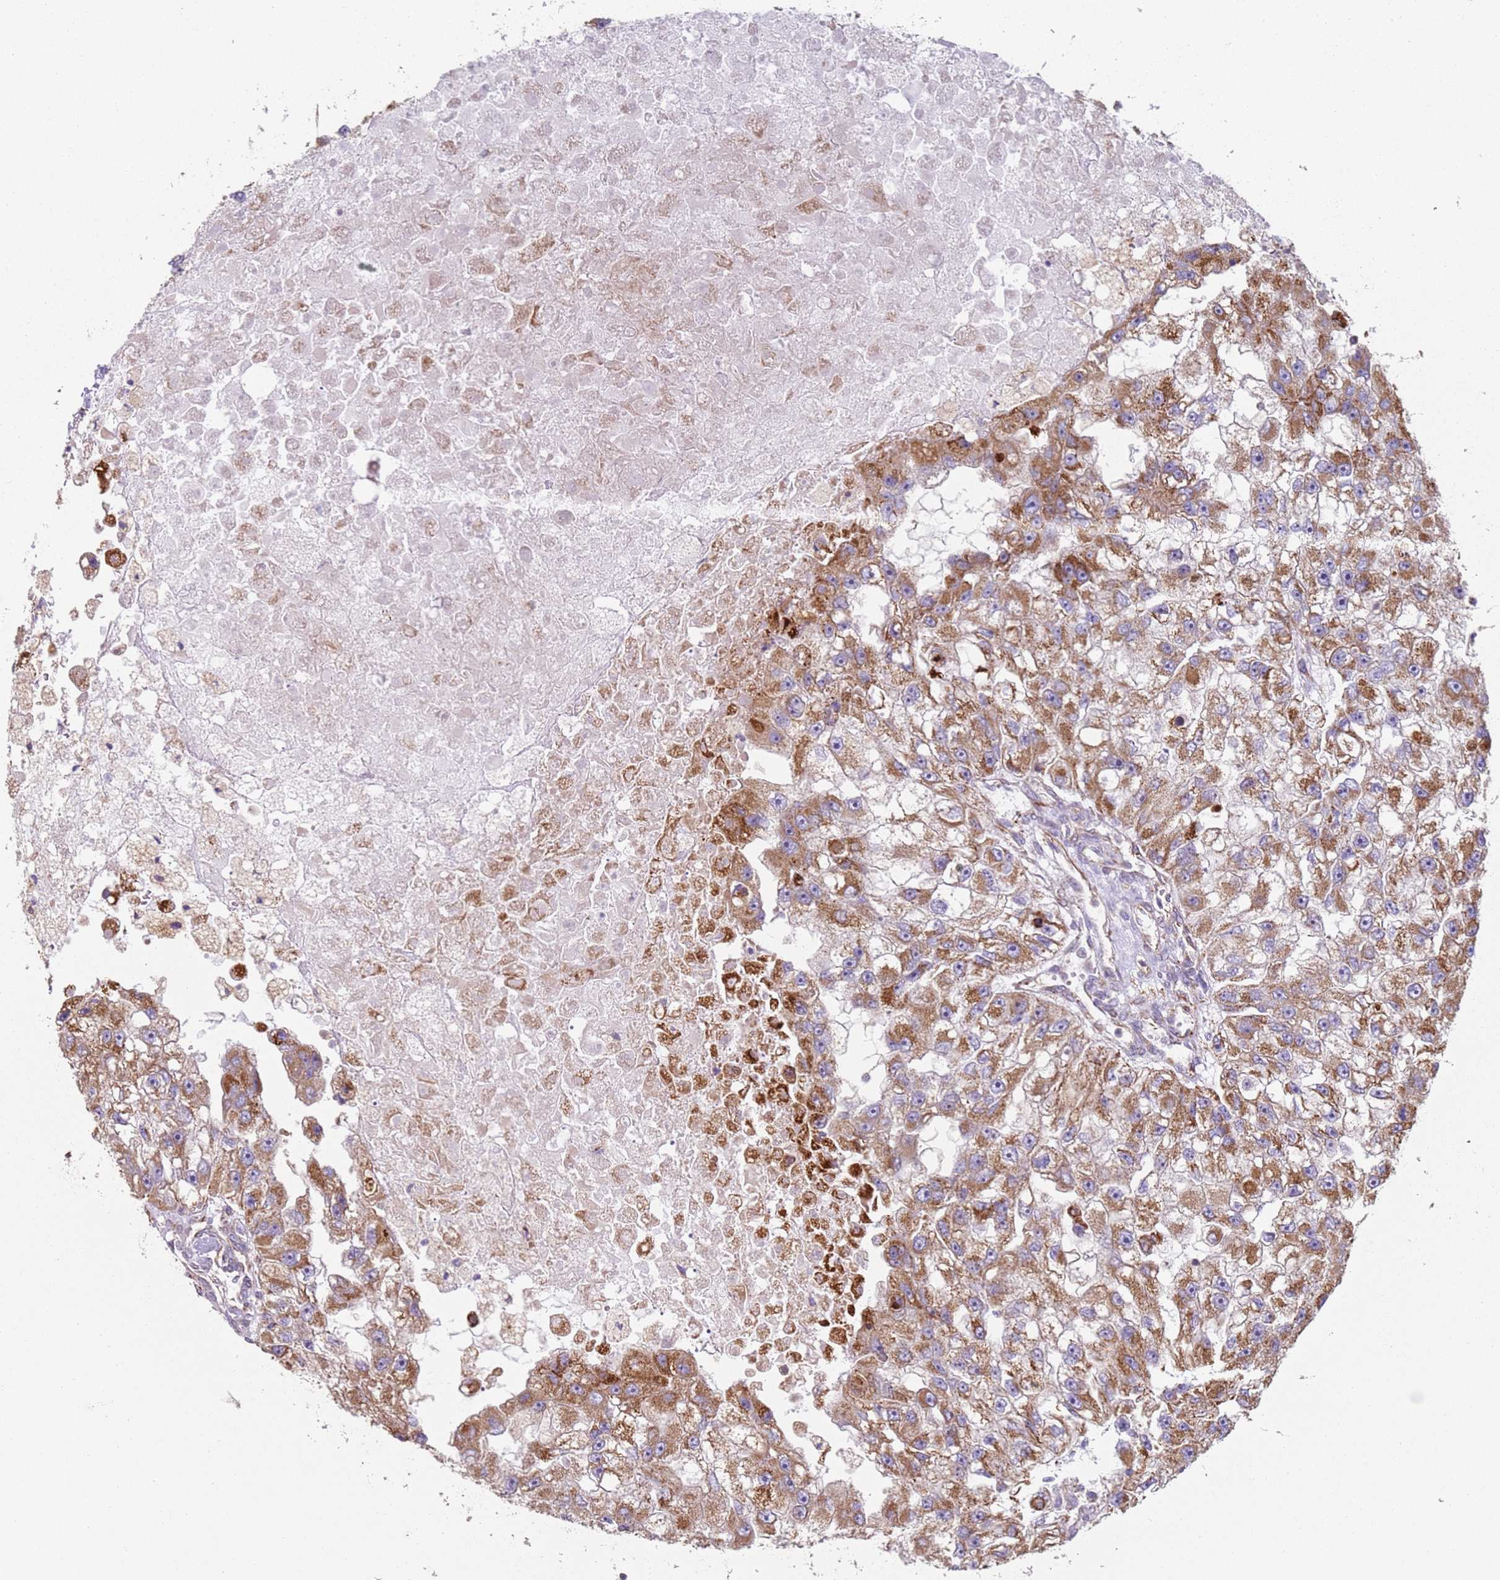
{"staining": {"intensity": "moderate", "quantity": ">75%", "location": "cytoplasmic/membranous"}, "tissue": "renal cancer", "cell_type": "Tumor cells", "image_type": "cancer", "snomed": [{"axis": "morphology", "description": "Adenocarcinoma, NOS"}, {"axis": "topography", "description": "Kidney"}], "caption": "Brown immunohistochemical staining in human renal cancer shows moderate cytoplasmic/membranous expression in approximately >75% of tumor cells.", "gene": "SNAPIN", "patient": {"sex": "male", "age": 63}}